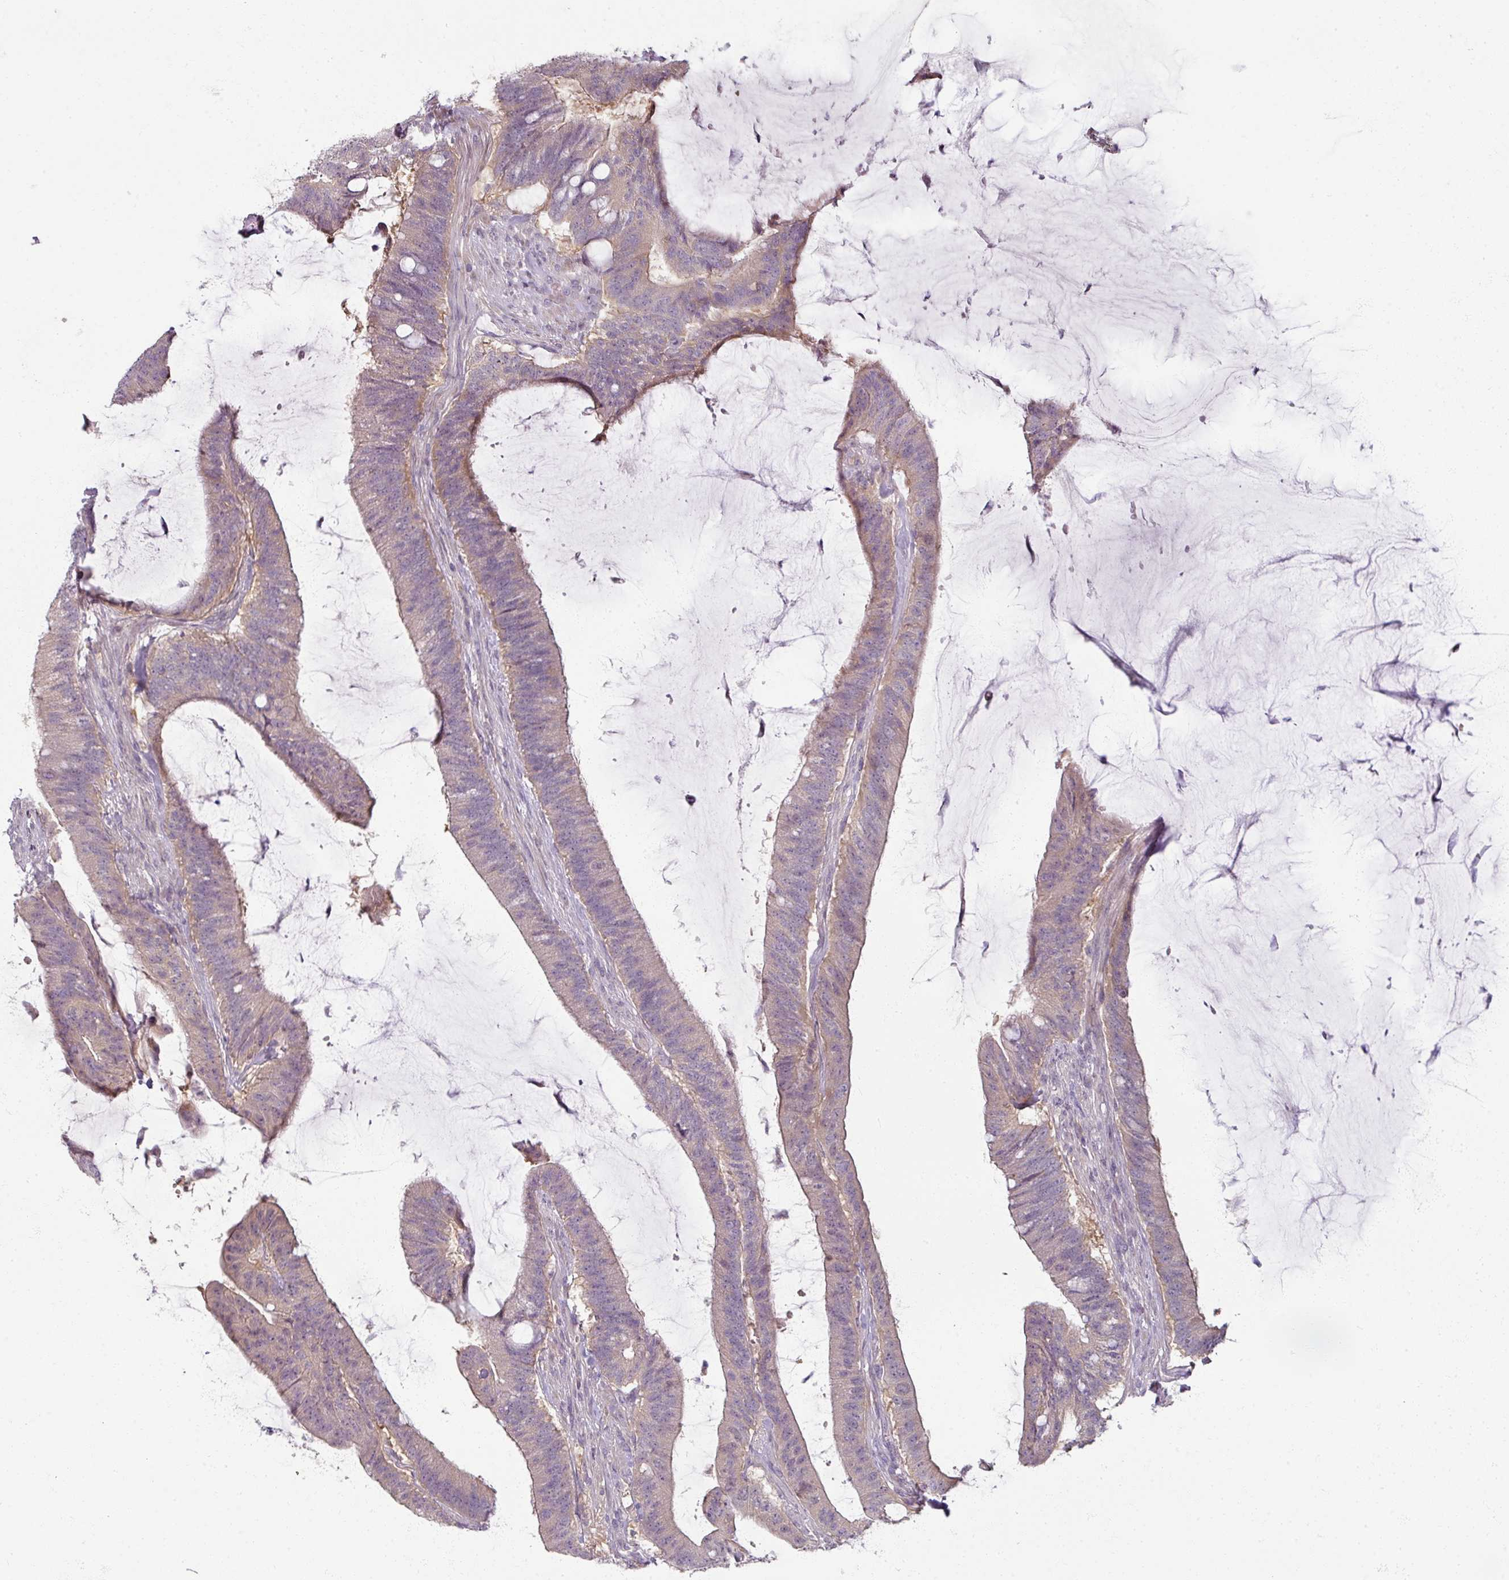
{"staining": {"intensity": "weak", "quantity": "25%-75%", "location": "cytoplasmic/membranous"}, "tissue": "colorectal cancer", "cell_type": "Tumor cells", "image_type": "cancer", "snomed": [{"axis": "morphology", "description": "Adenocarcinoma, NOS"}, {"axis": "topography", "description": "Colon"}], "caption": "Immunohistochemical staining of adenocarcinoma (colorectal) displays low levels of weak cytoplasmic/membranous protein expression in about 25%-75% of tumor cells. (DAB (3,3'-diaminobenzidine) IHC with brightfield microscopy, high magnification).", "gene": "MYMK", "patient": {"sex": "female", "age": 43}}